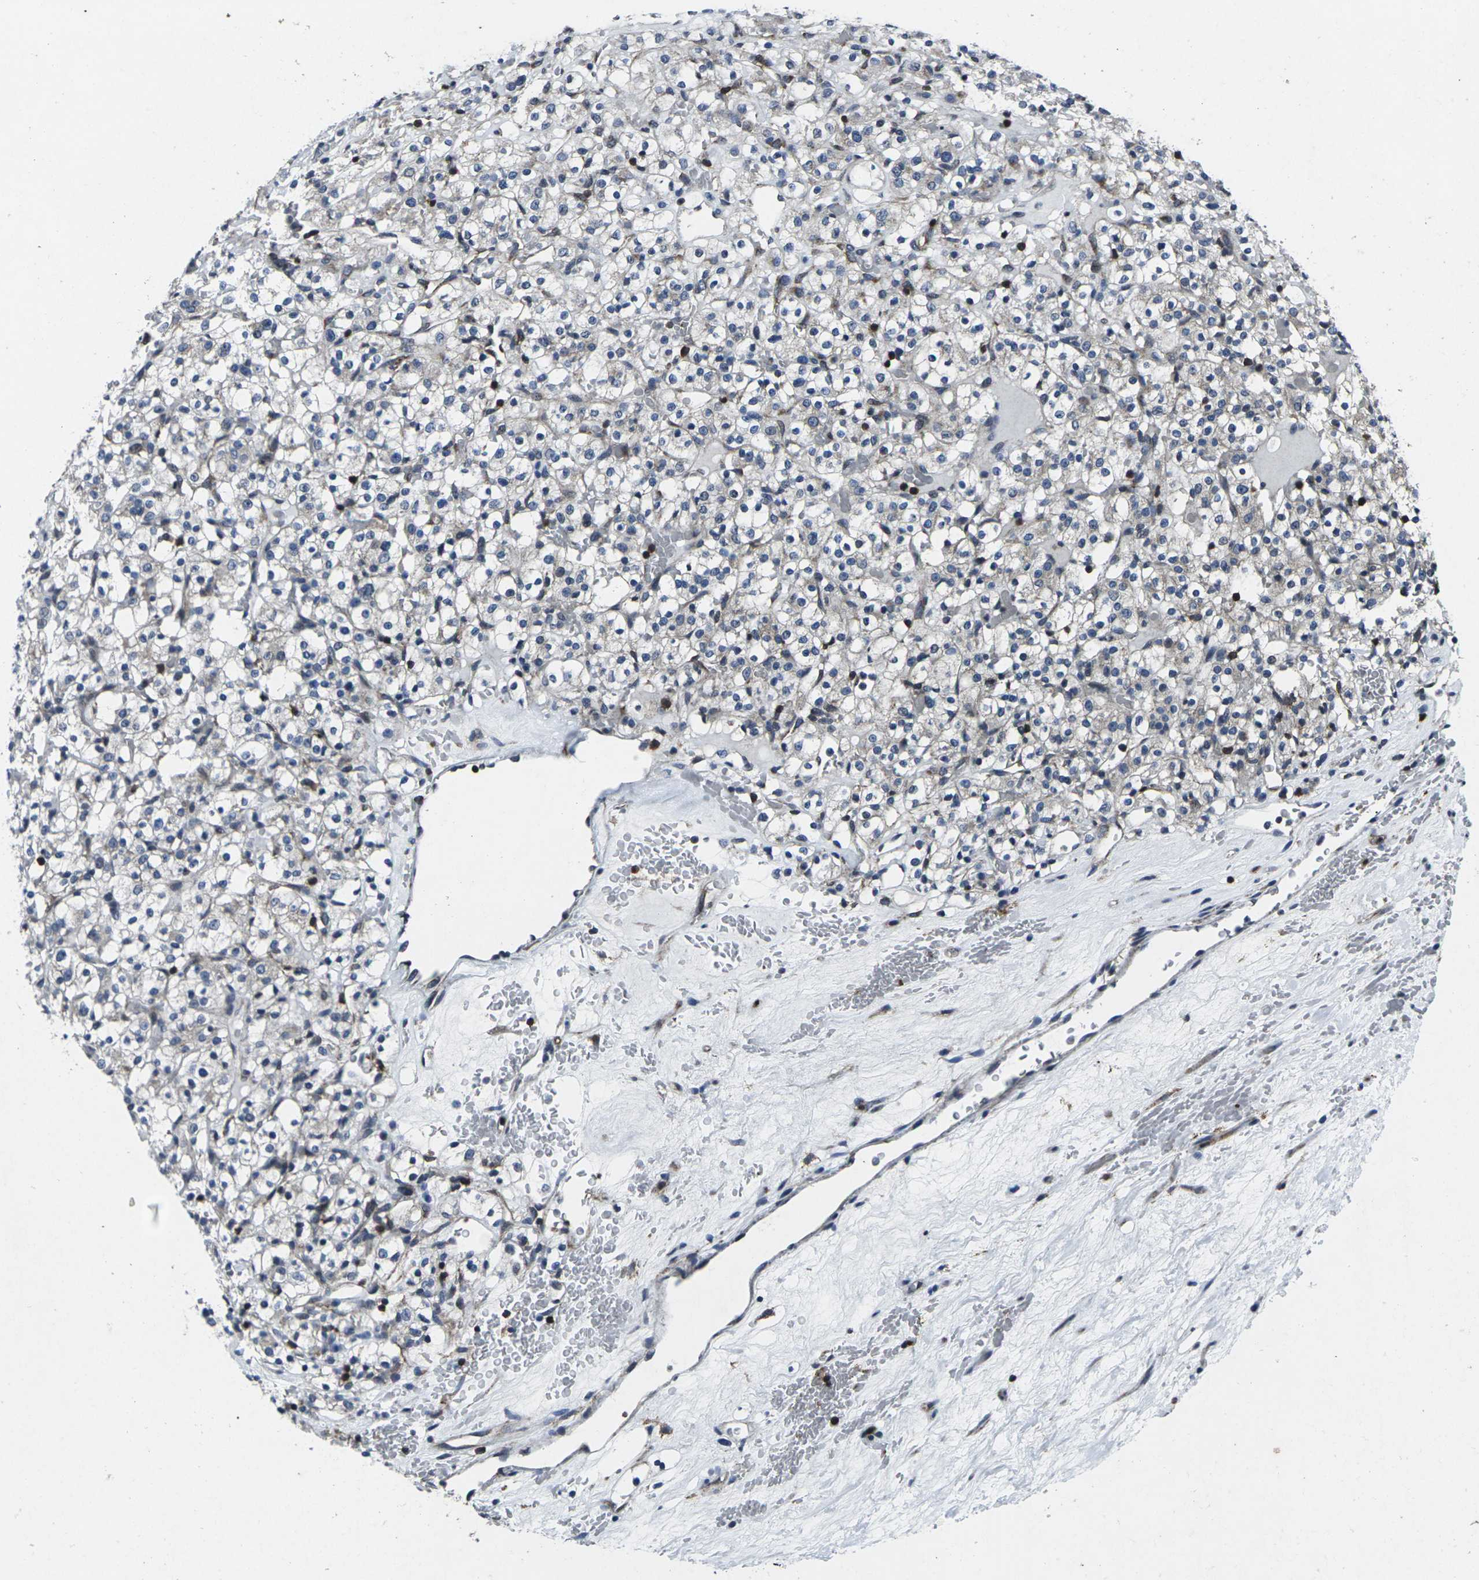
{"staining": {"intensity": "weak", "quantity": "<25%", "location": "cytoplasmic/membranous"}, "tissue": "renal cancer", "cell_type": "Tumor cells", "image_type": "cancer", "snomed": [{"axis": "morphology", "description": "Normal tissue, NOS"}, {"axis": "morphology", "description": "Adenocarcinoma, NOS"}, {"axis": "topography", "description": "Kidney"}], "caption": "This is an immunohistochemistry micrograph of human renal adenocarcinoma. There is no expression in tumor cells.", "gene": "STAT4", "patient": {"sex": "female", "age": 72}}